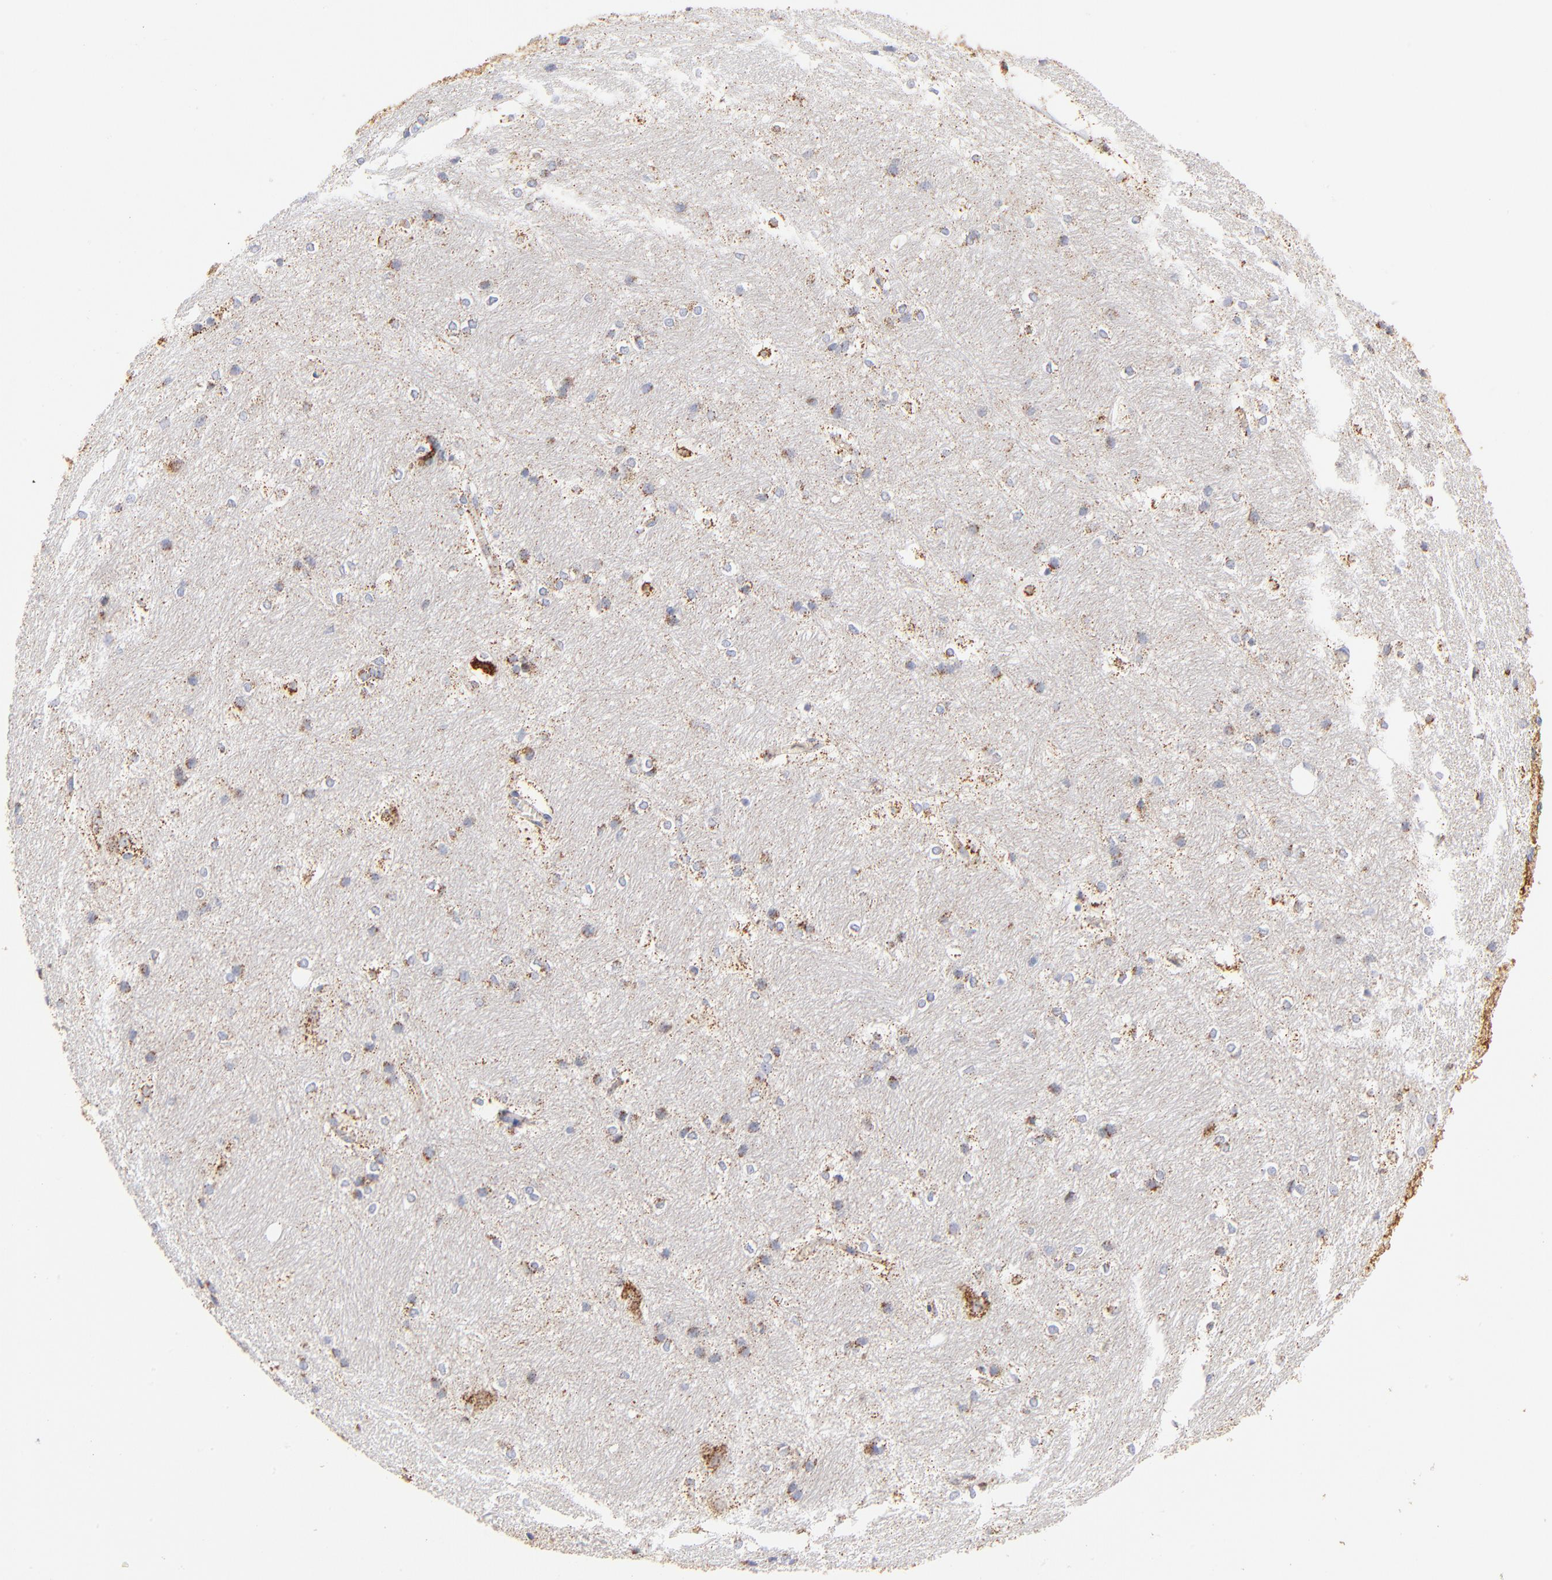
{"staining": {"intensity": "moderate", "quantity": "<25%", "location": "cytoplasmic/membranous"}, "tissue": "hippocampus", "cell_type": "Glial cells", "image_type": "normal", "snomed": [{"axis": "morphology", "description": "Normal tissue, NOS"}, {"axis": "topography", "description": "Hippocampus"}], "caption": "This micrograph shows normal hippocampus stained with IHC to label a protein in brown. The cytoplasmic/membranous of glial cells show moderate positivity for the protein. Nuclei are counter-stained blue.", "gene": "DLAT", "patient": {"sex": "female", "age": 19}}